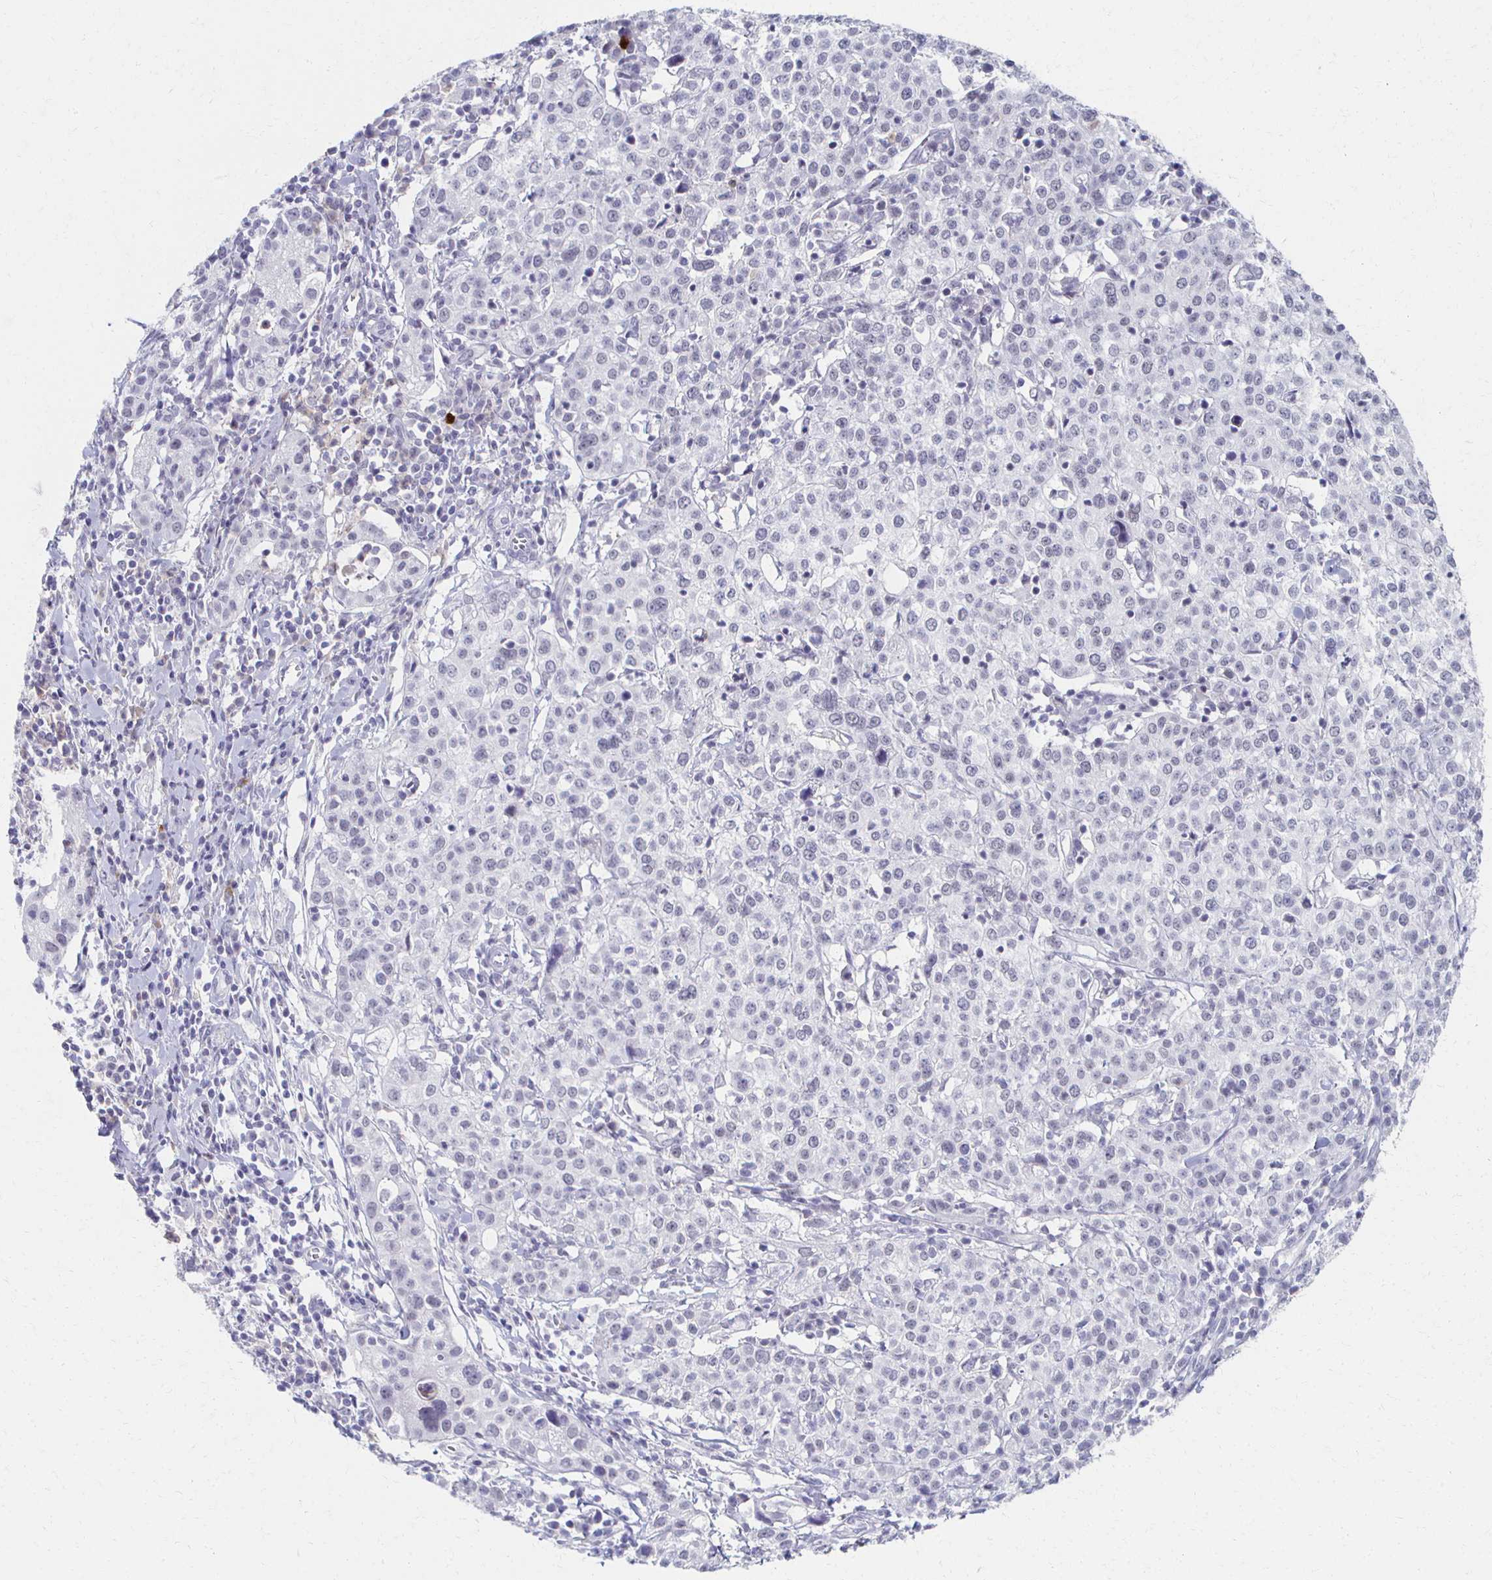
{"staining": {"intensity": "negative", "quantity": "none", "location": "none"}, "tissue": "cervical cancer", "cell_type": "Tumor cells", "image_type": "cancer", "snomed": [{"axis": "morphology", "description": "Normal tissue, NOS"}, {"axis": "morphology", "description": "Adenocarcinoma, NOS"}, {"axis": "topography", "description": "Cervix"}], "caption": "Tumor cells are negative for protein expression in human cervical adenocarcinoma.", "gene": "CXCR2", "patient": {"sex": "female", "age": 44}}